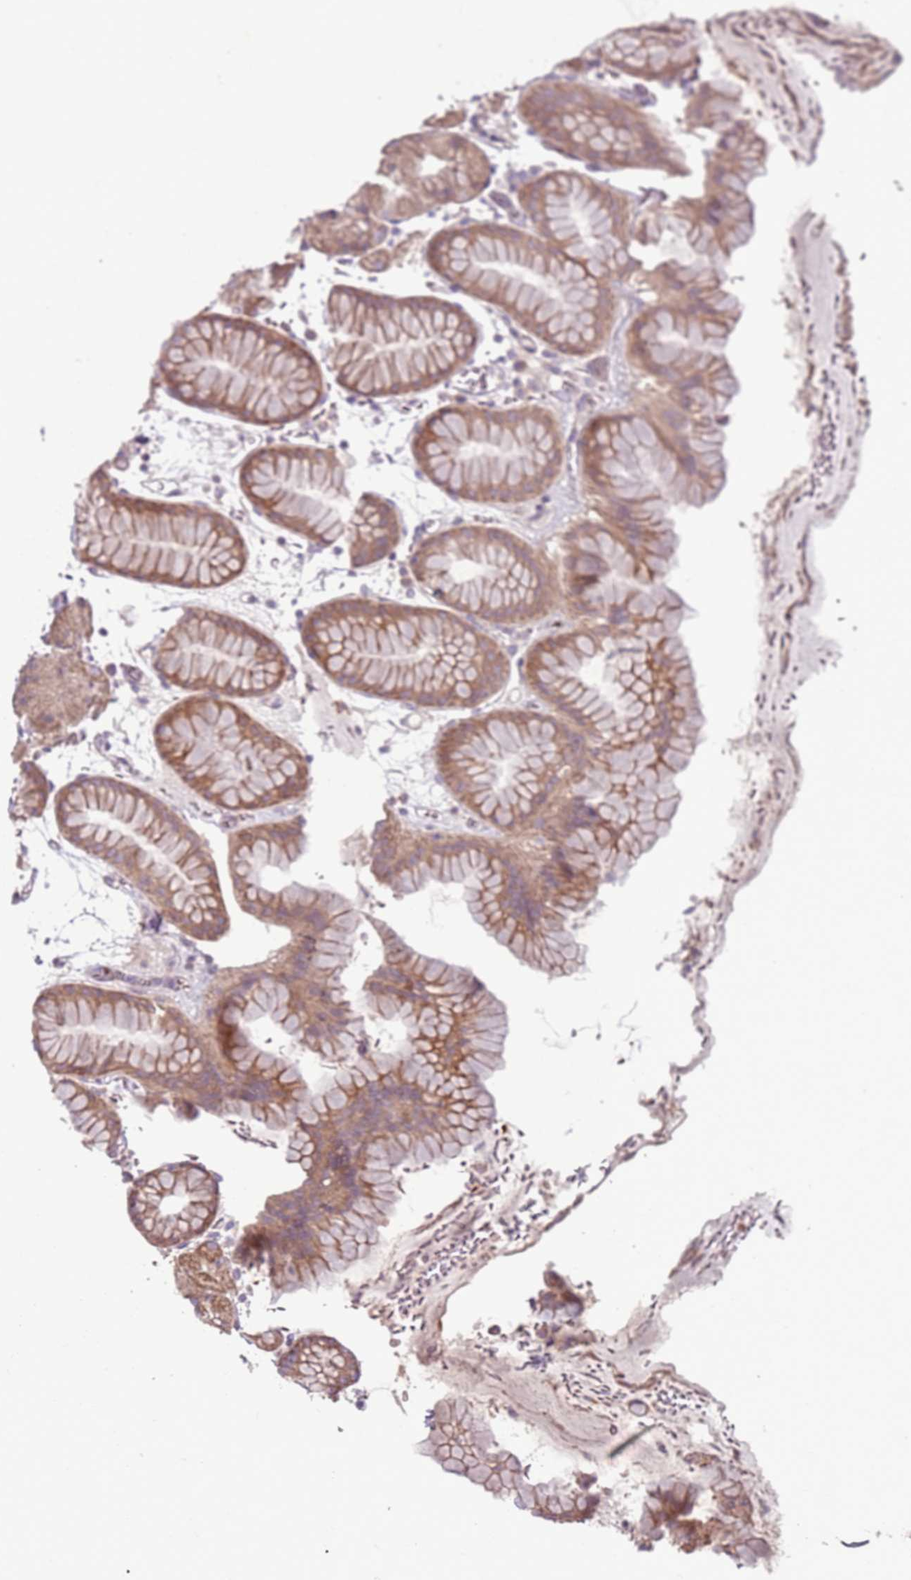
{"staining": {"intensity": "moderate", "quantity": ">75%", "location": "cytoplasmic/membranous"}, "tissue": "stomach", "cell_type": "Glandular cells", "image_type": "normal", "snomed": [{"axis": "morphology", "description": "Normal tissue, NOS"}, {"axis": "topography", "description": "Stomach, upper"}, {"axis": "topography", "description": "Stomach, lower"}], "caption": "An immunohistochemistry image of benign tissue is shown. Protein staining in brown highlights moderate cytoplasmic/membranous positivity in stomach within glandular cells. Immunohistochemistry stains the protein in brown and the nuclei are stained blue.", "gene": "HSPA14", "patient": {"sex": "male", "age": 67}}